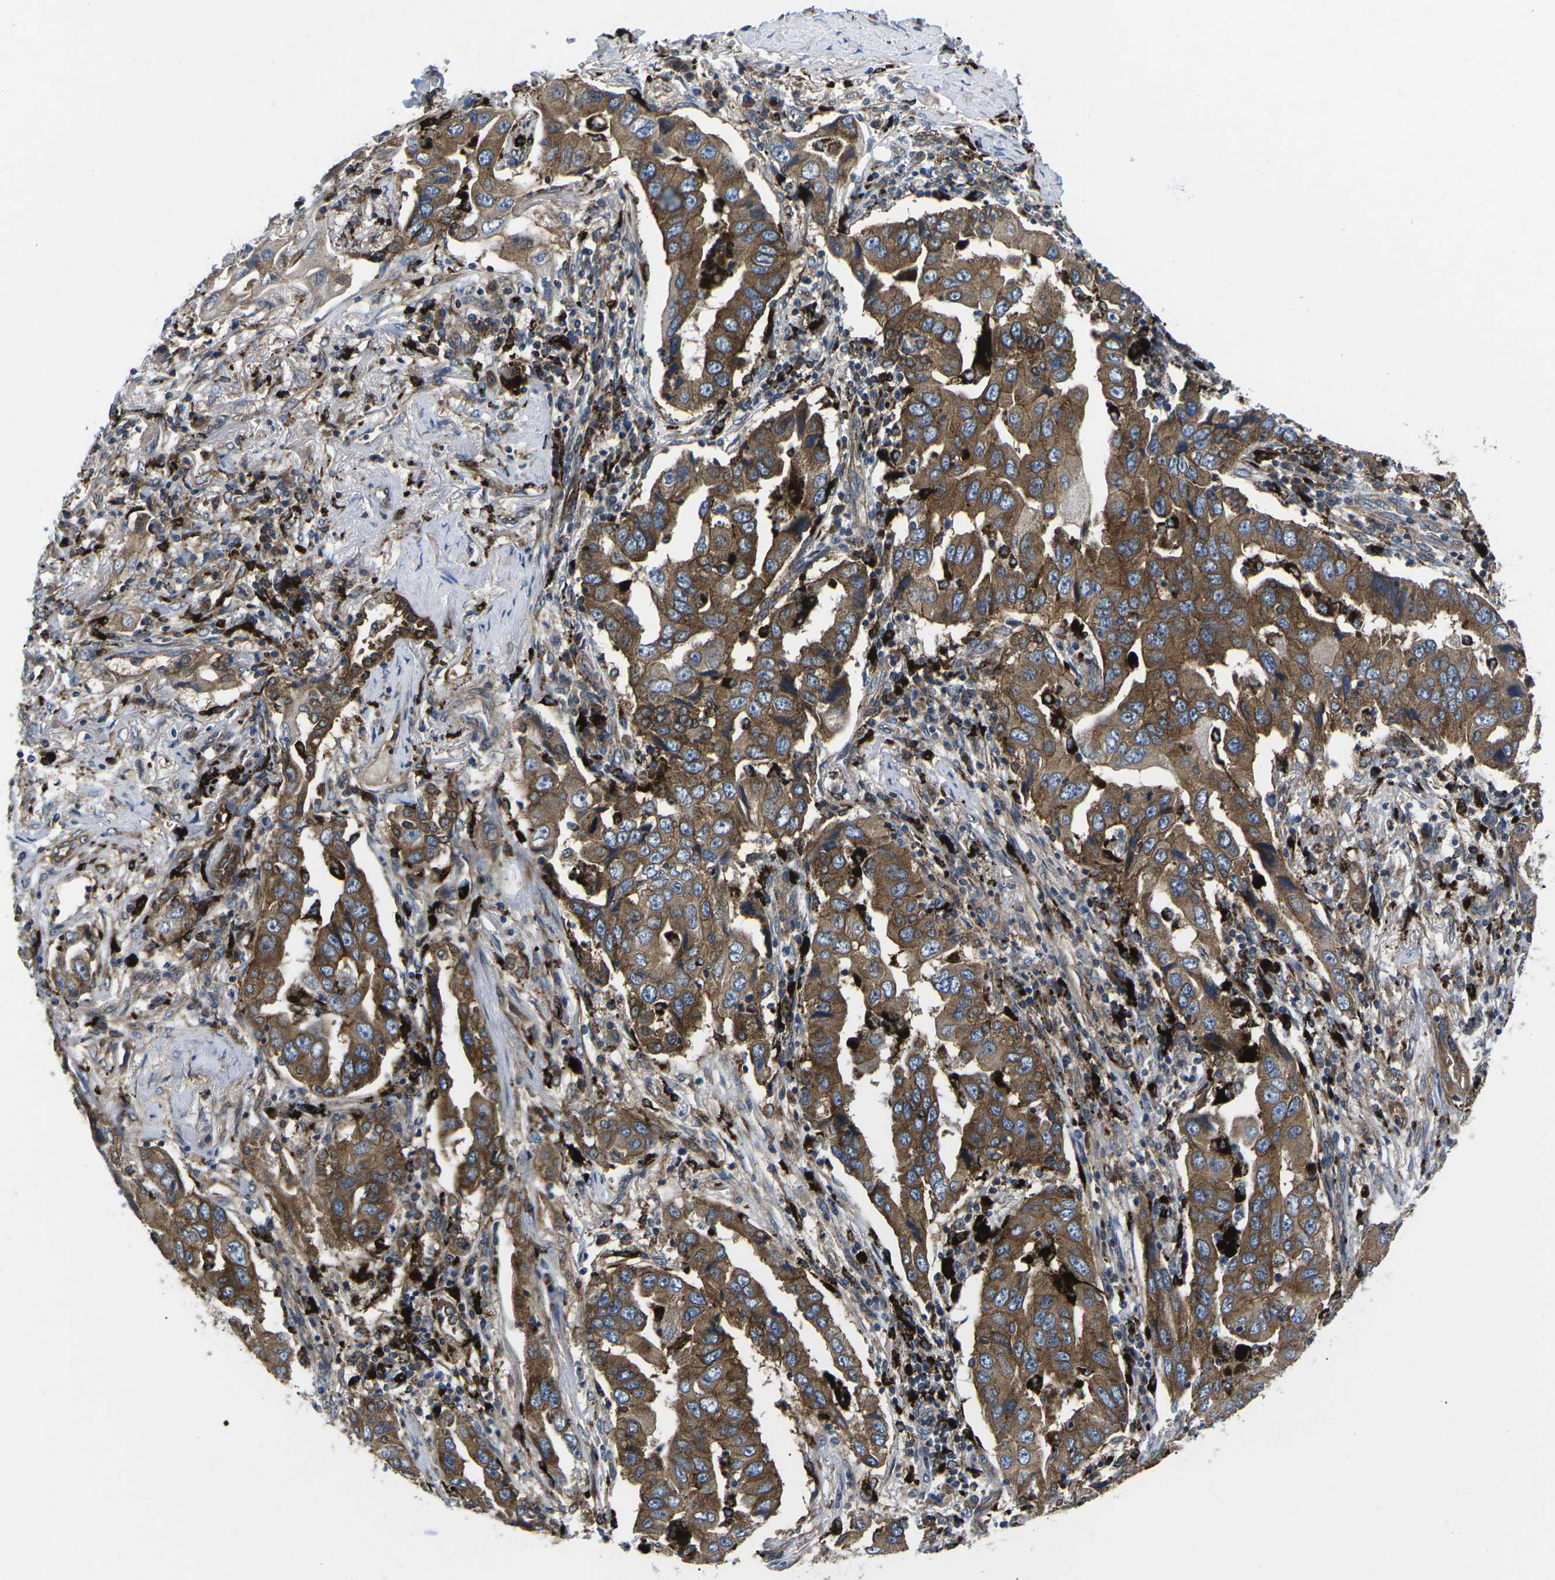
{"staining": {"intensity": "moderate", "quantity": ">75%", "location": "cytoplasmic/membranous"}, "tissue": "lung cancer", "cell_type": "Tumor cells", "image_type": "cancer", "snomed": [{"axis": "morphology", "description": "Adenocarcinoma, NOS"}, {"axis": "topography", "description": "Lung"}], "caption": "The photomicrograph exhibits a brown stain indicating the presence of a protein in the cytoplasmic/membranous of tumor cells in lung adenocarcinoma. (IHC, brightfield microscopy, high magnification).", "gene": "DLG1", "patient": {"sex": "female", "age": 65}}